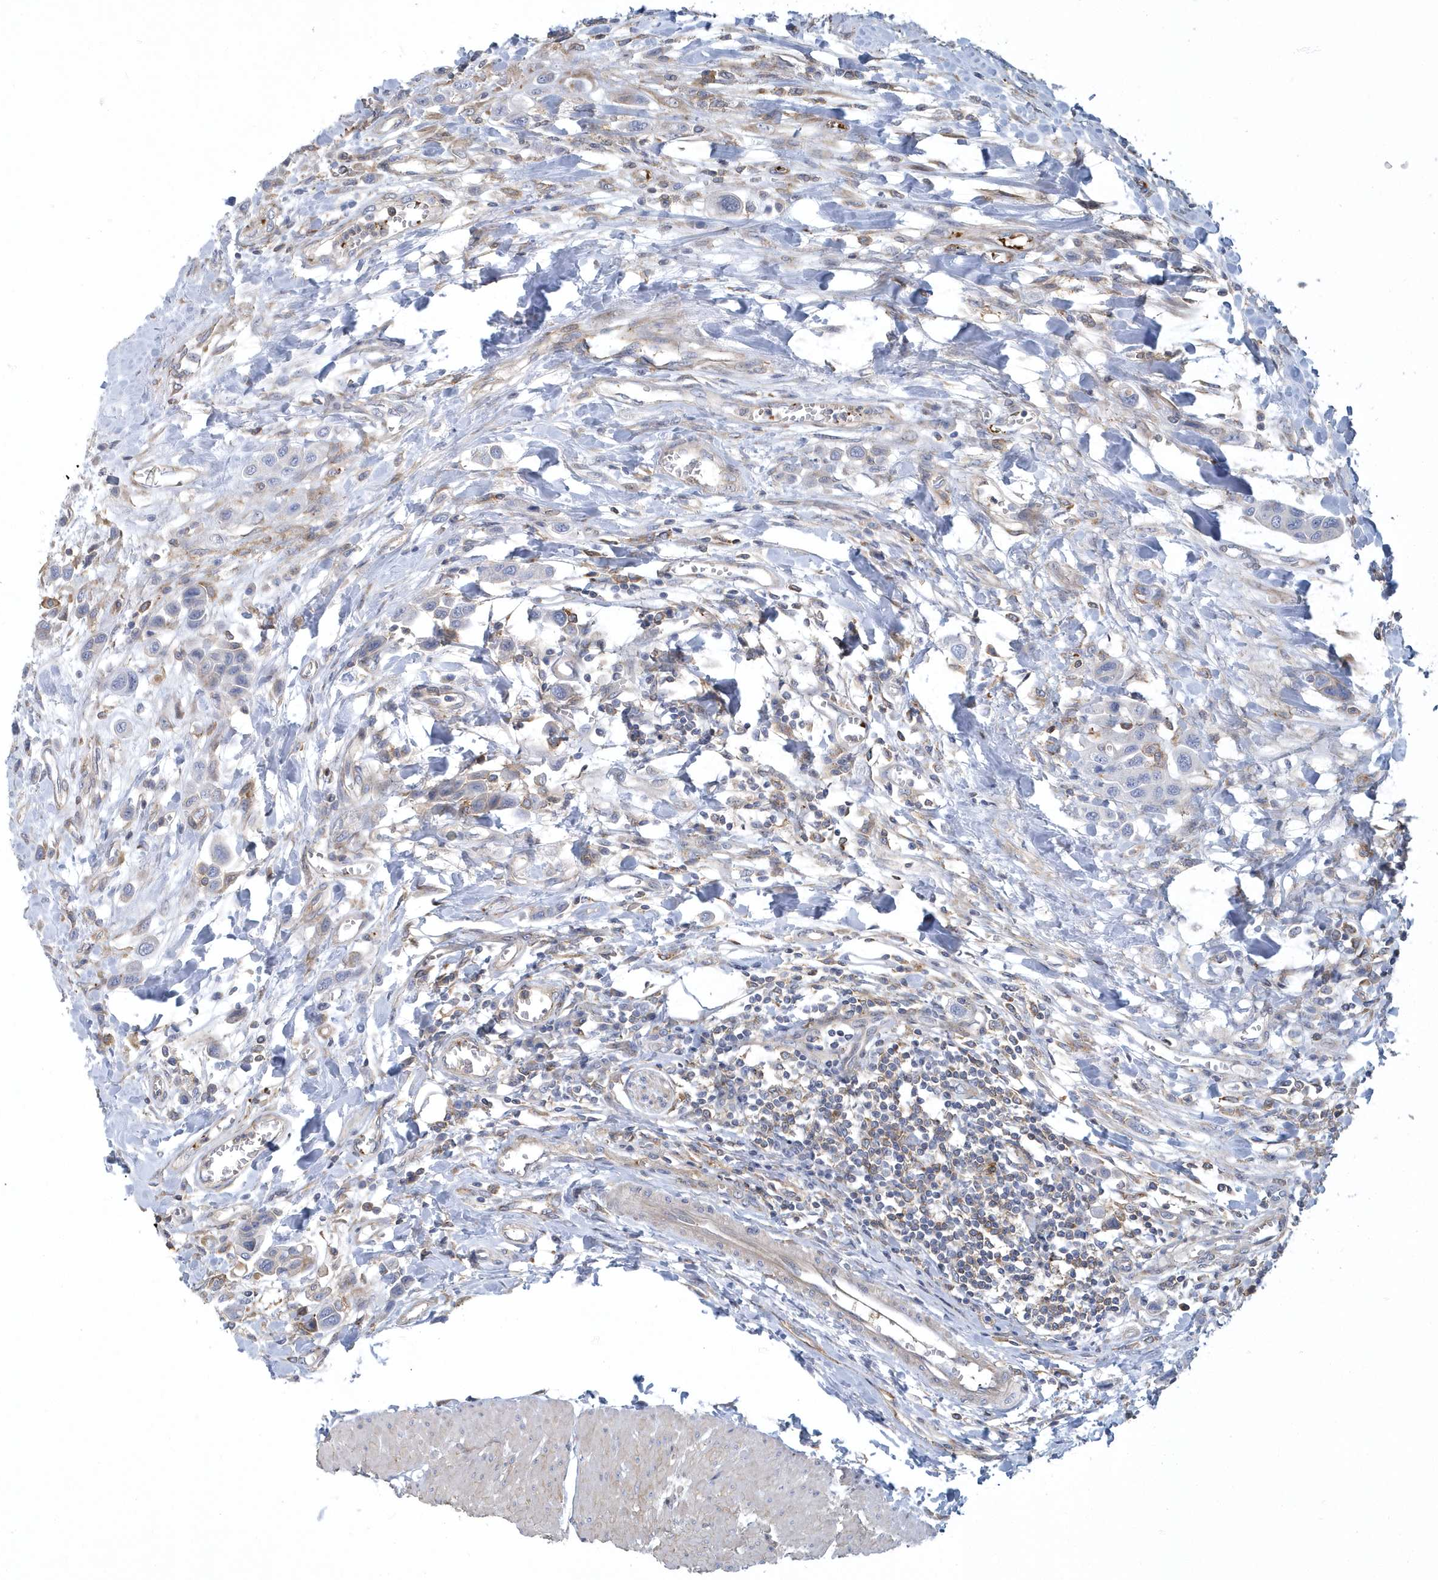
{"staining": {"intensity": "negative", "quantity": "none", "location": "none"}, "tissue": "urothelial cancer", "cell_type": "Tumor cells", "image_type": "cancer", "snomed": [{"axis": "morphology", "description": "Urothelial carcinoma, High grade"}, {"axis": "topography", "description": "Urinary bladder"}], "caption": "This is an IHC image of human urothelial carcinoma (high-grade). There is no staining in tumor cells.", "gene": "ARAP2", "patient": {"sex": "male", "age": 50}}